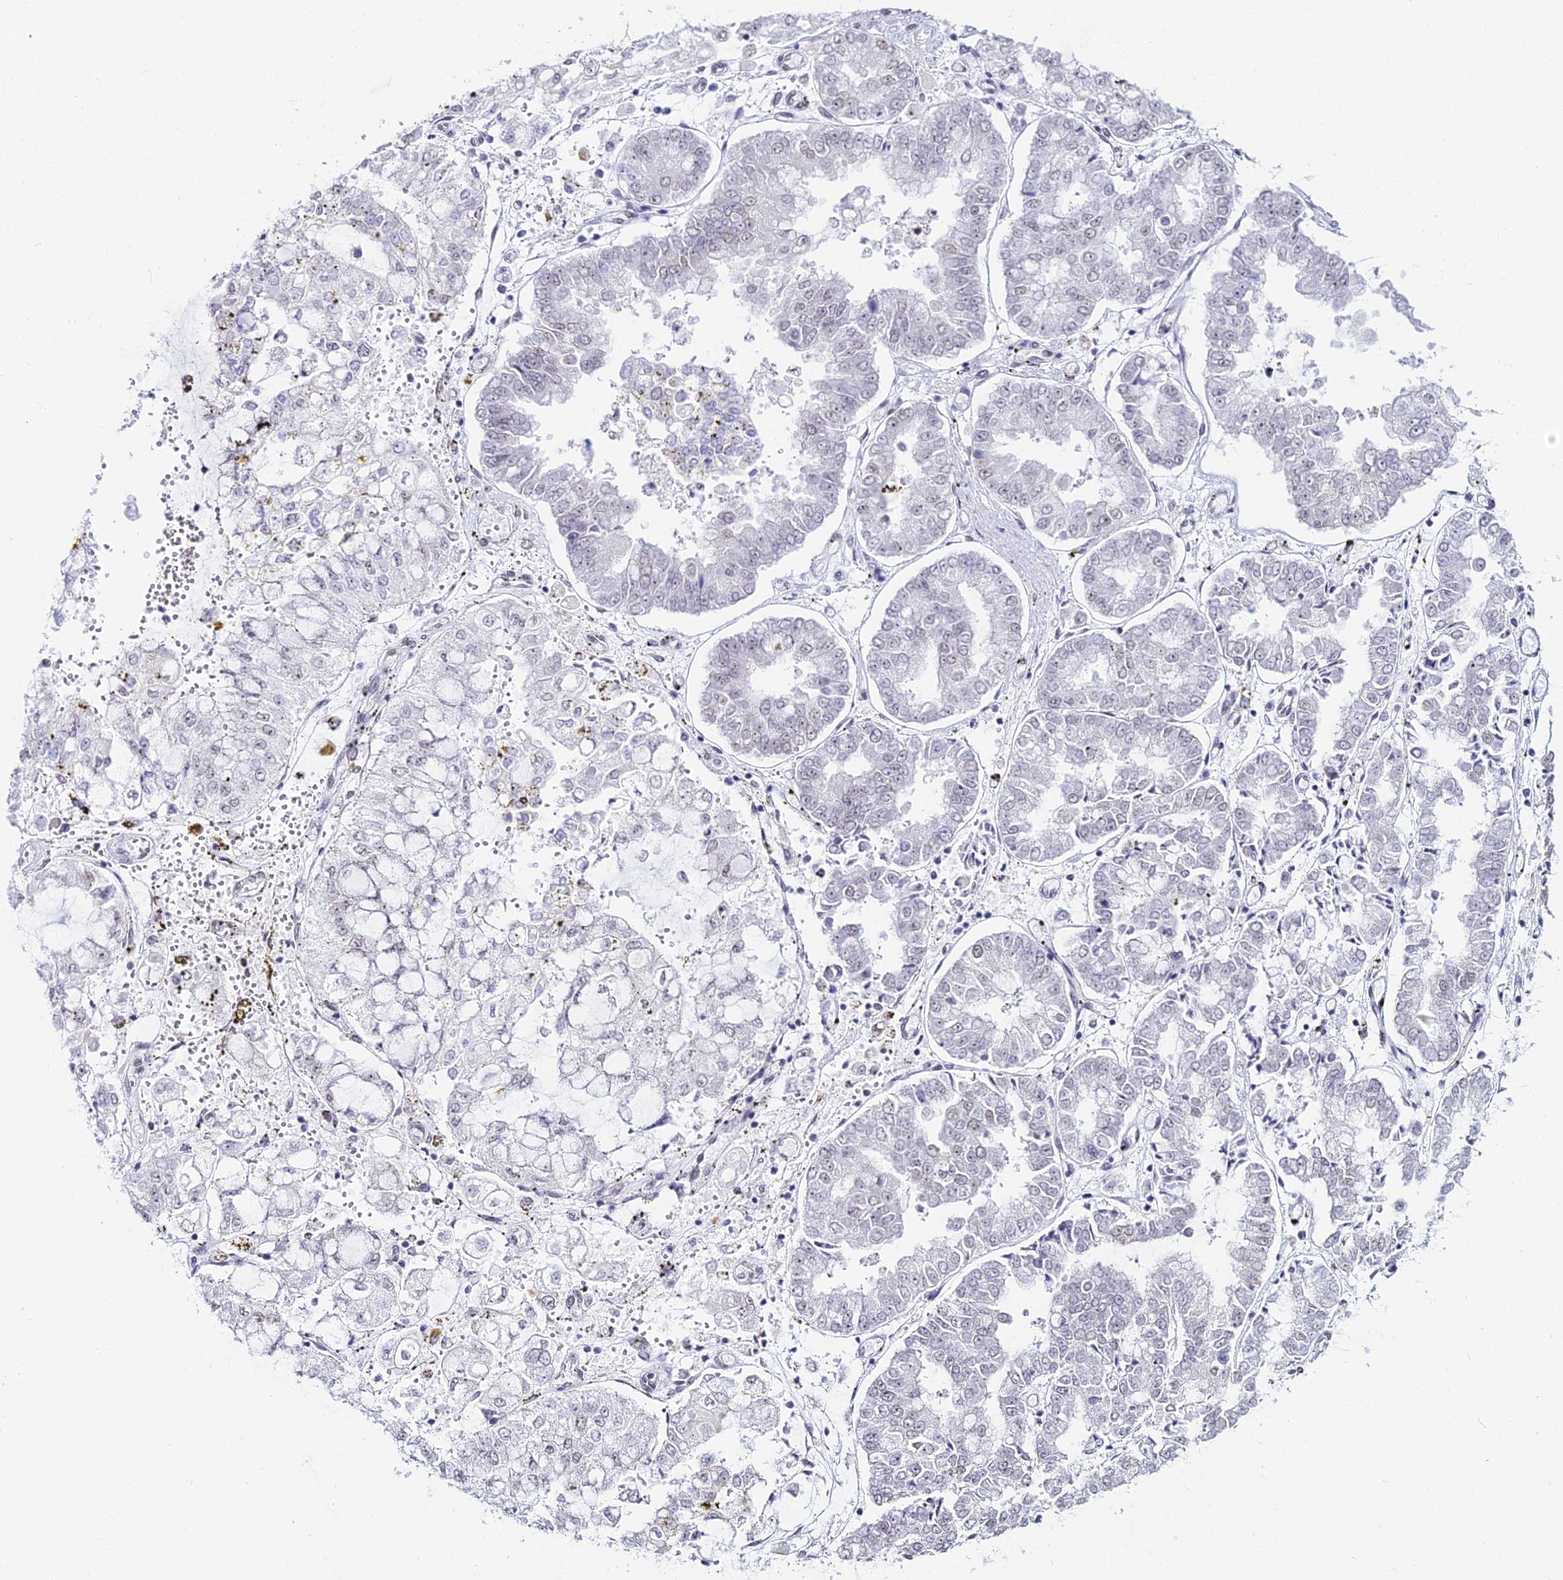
{"staining": {"intensity": "weak", "quantity": "<25%", "location": "nuclear"}, "tissue": "stomach cancer", "cell_type": "Tumor cells", "image_type": "cancer", "snomed": [{"axis": "morphology", "description": "Adenocarcinoma, NOS"}, {"axis": "topography", "description": "Stomach"}], "caption": "A high-resolution photomicrograph shows immunohistochemistry (IHC) staining of stomach cancer (adenocarcinoma), which exhibits no significant staining in tumor cells.", "gene": "RBM12", "patient": {"sex": "male", "age": 76}}